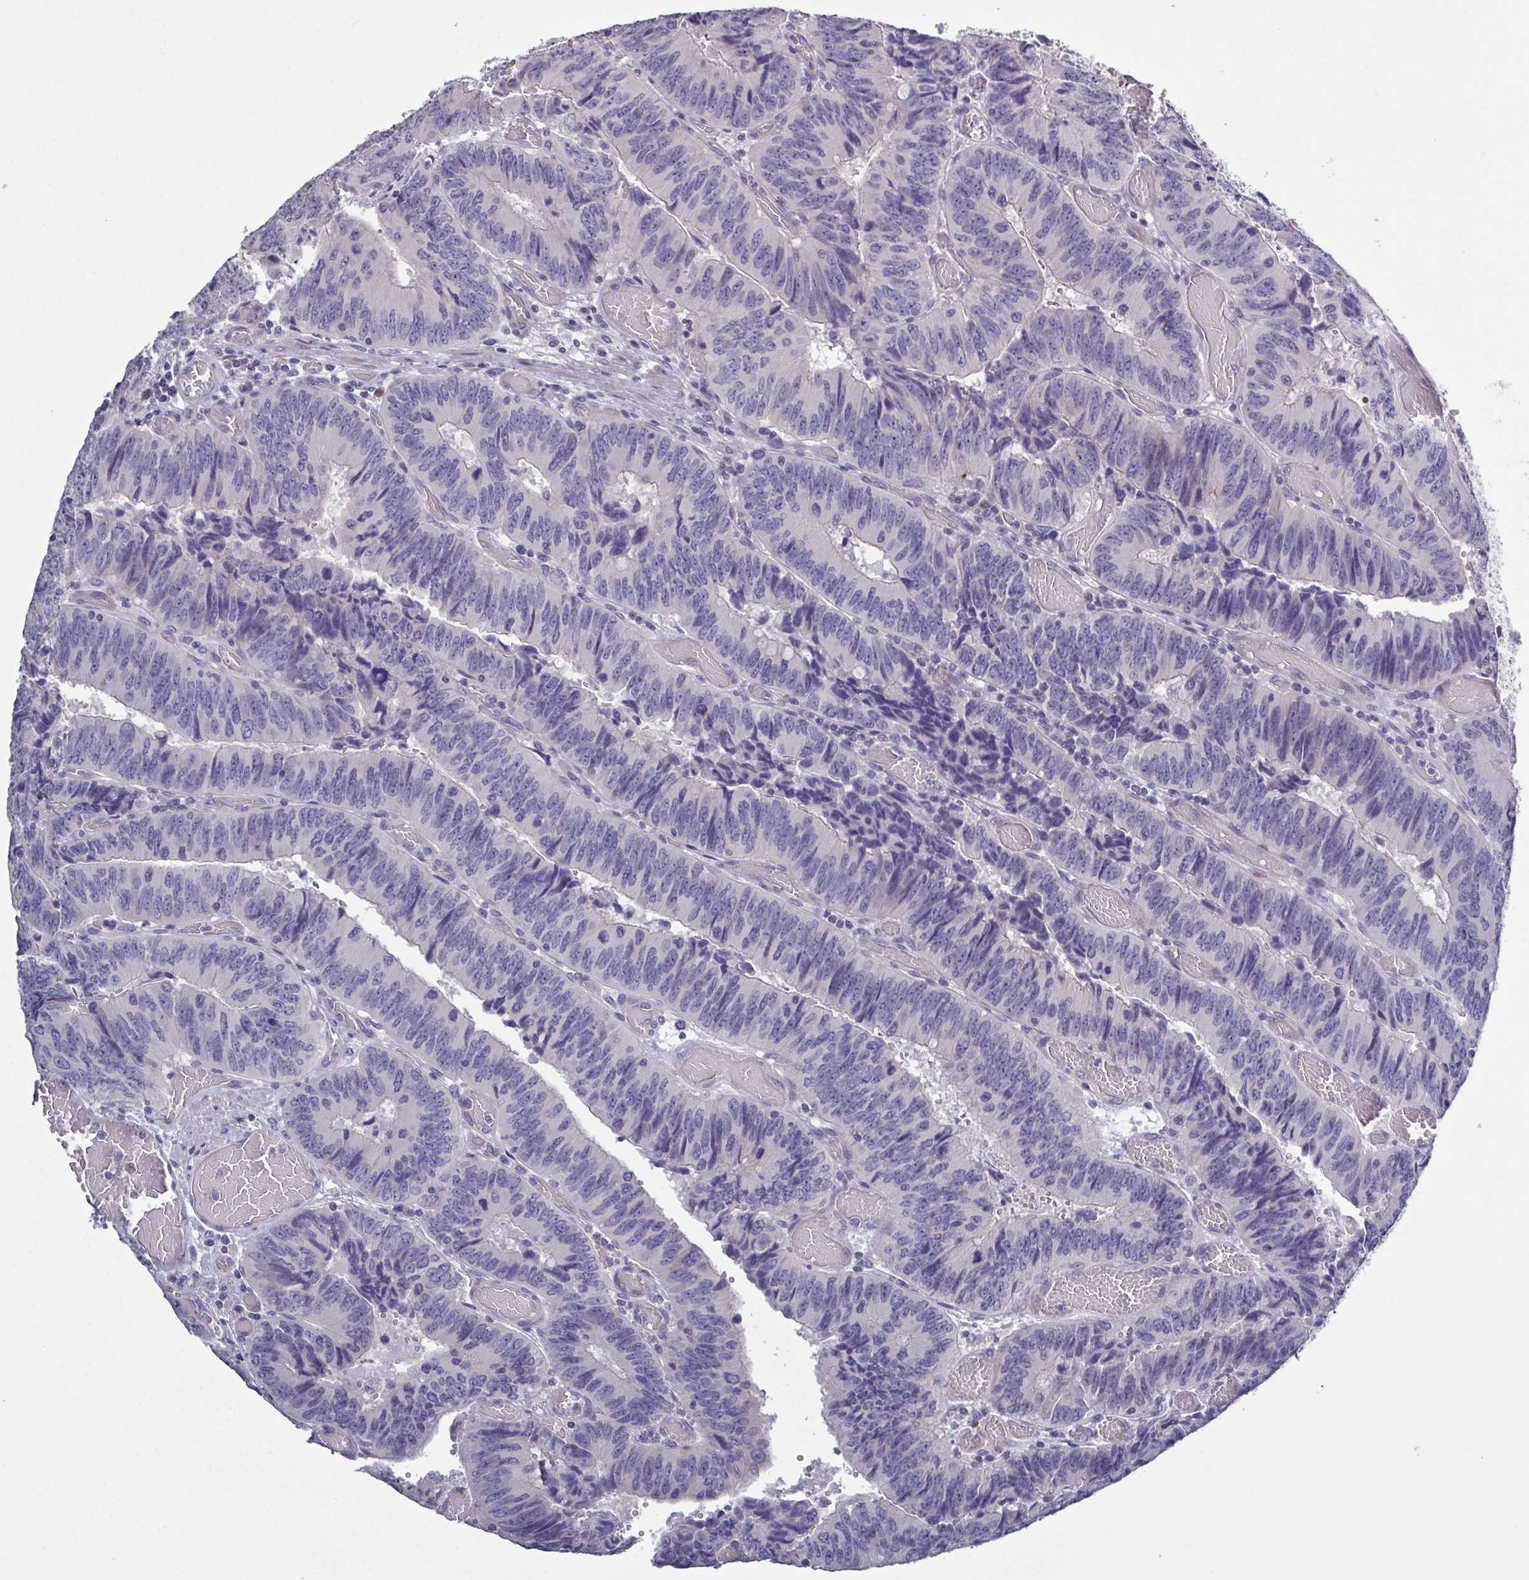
{"staining": {"intensity": "negative", "quantity": "none", "location": "none"}, "tissue": "colorectal cancer", "cell_type": "Tumor cells", "image_type": "cancer", "snomed": [{"axis": "morphology", "description": "Adenocarcinoma, NOS"}, {"axis": "topography", "description": "Colon"}], "caption": "Tumor cells are negative for protein expression in human adenocarcinoma (colorectal). (Stains: DAB (3,3'-diaminobenzidine) immunohistochemistry with hematoxylin counter stain, Microscopy: brightfield microscopy at high magnification).", "gene": "GLDC", "patient": {"sex": "female", "age": 84}}